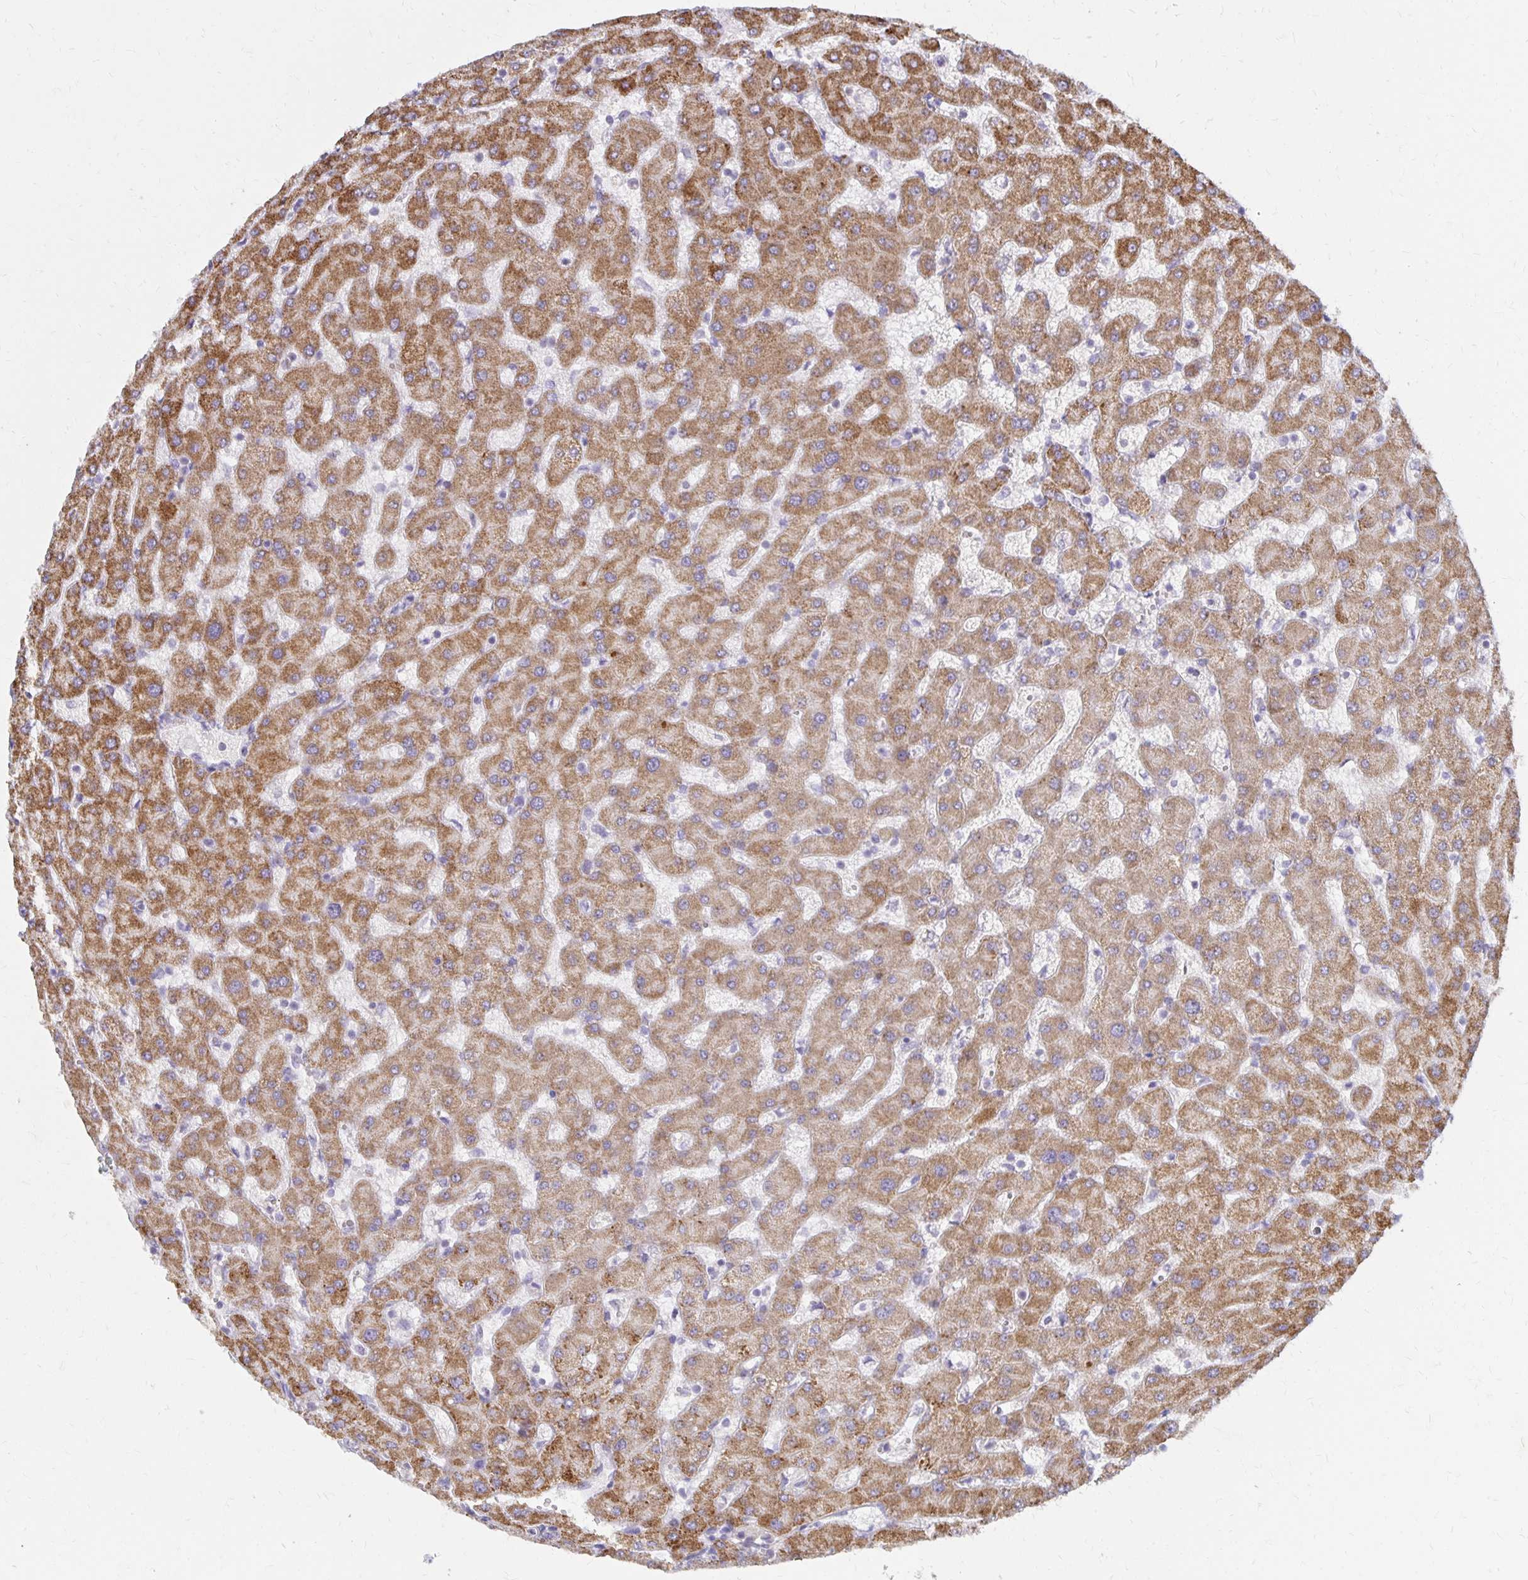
{"staining": {"intensity": "negative", "quantity": "none", "location": "none"}, "tissue": "liver", "cell_type": "Cholangiocytes", "image_type": "normal", "snomed": [{"axis": "morphology", "description": "Normal tissue, NOS"}, {"axis": "topography", "description": "Liver"}], "caption": "There is no significant expression in cholangiocytes of liver. Nuclei are stained in blue.", "gene": "IER3", "patient": {"sex": "female", "age": 63}}